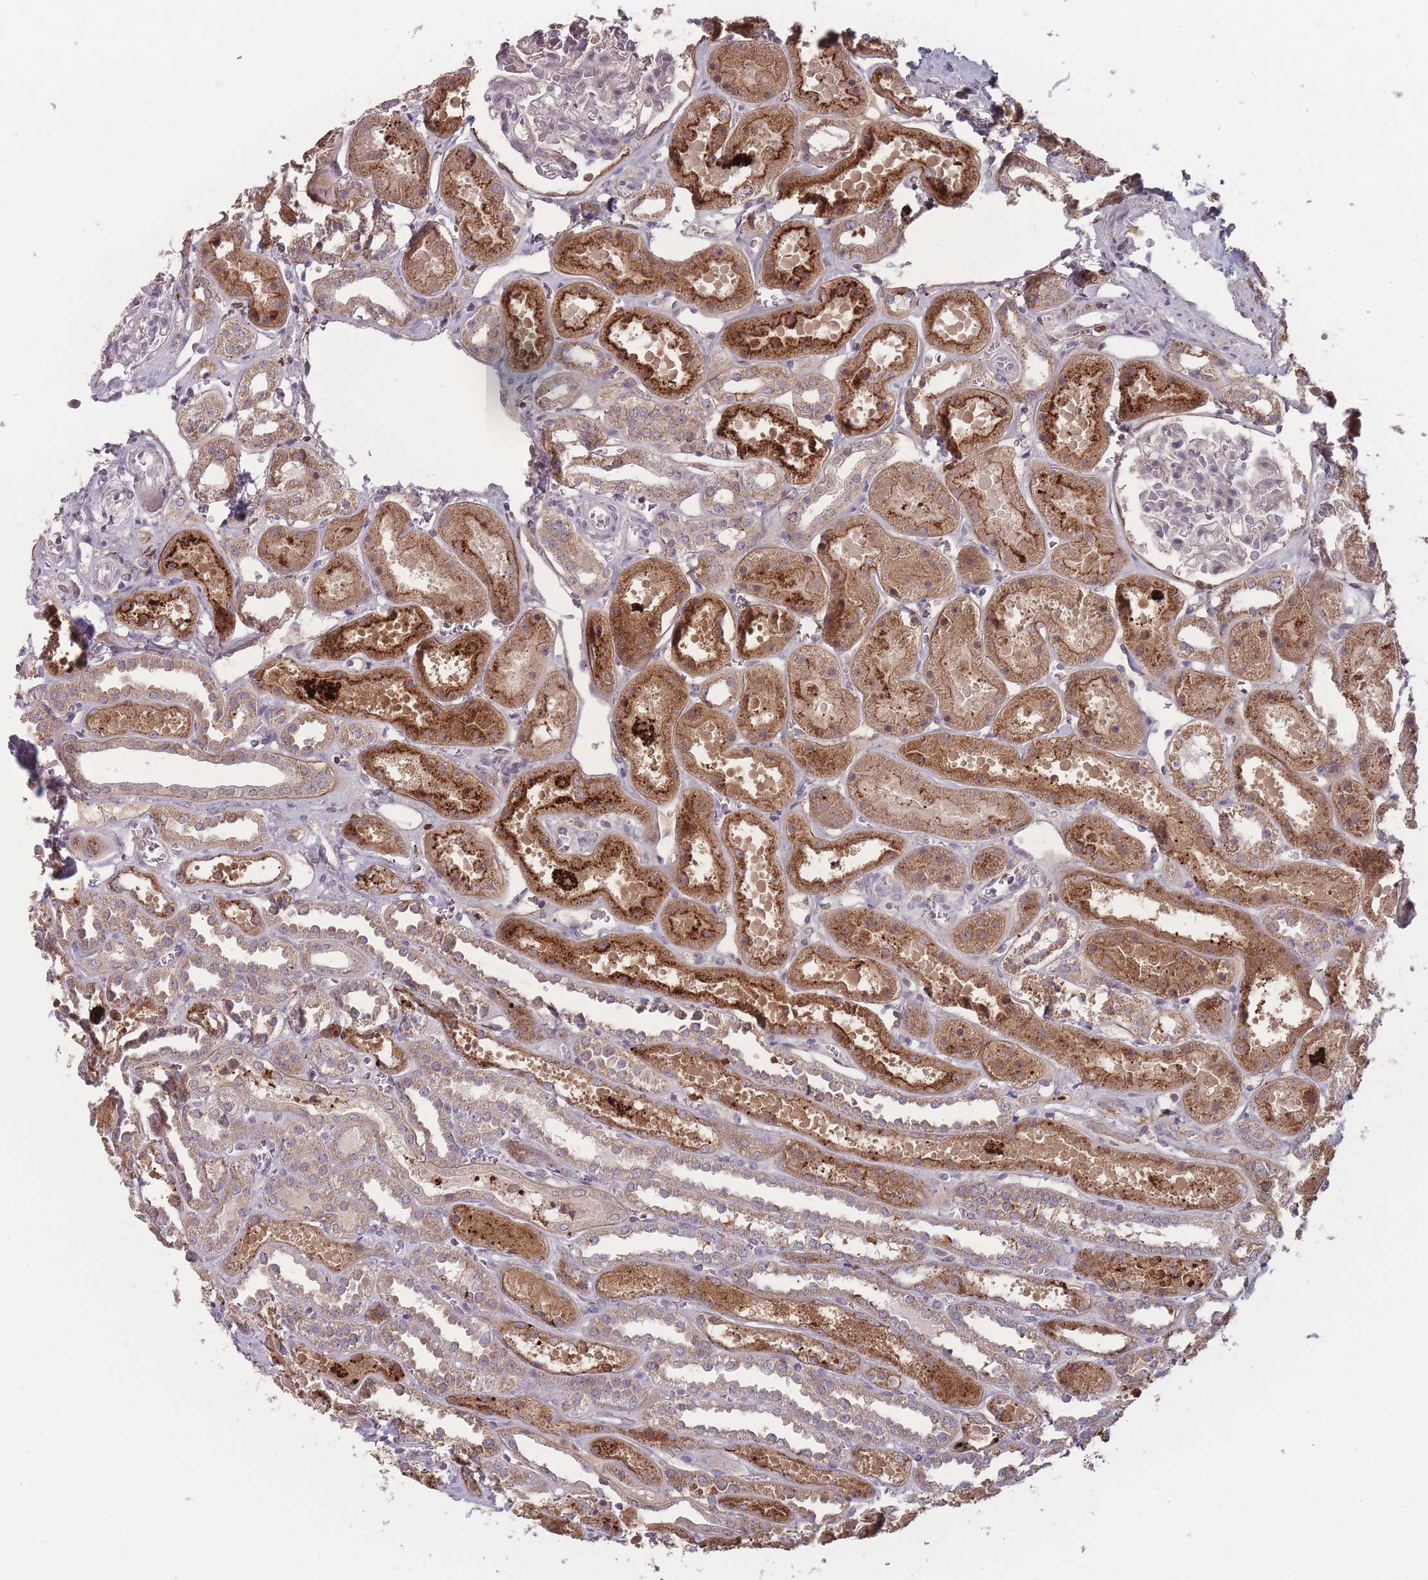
{"staining": {"intensity": "negative", "quantity": "none", "location": "none"}, "tissue": "kidney", "cell_type": "Cells in glomeruli", "image_type": "normal", "snomed": [{"axis": "morphology", "description": "Normal tissue, NOS"}, {"axis": "topography", "description": "Kidney"}], "caption": "Cells in glomeruli show no significant protein expression in normal kidney. Brightfield microscopy of IHC stained with DAB (3,3'-diaminobenzidine) (brown) and hematoxylin (blue), captured at high magnification.", "gene": "TMEM232", "patient": {"sex": "female", "age": 41}}